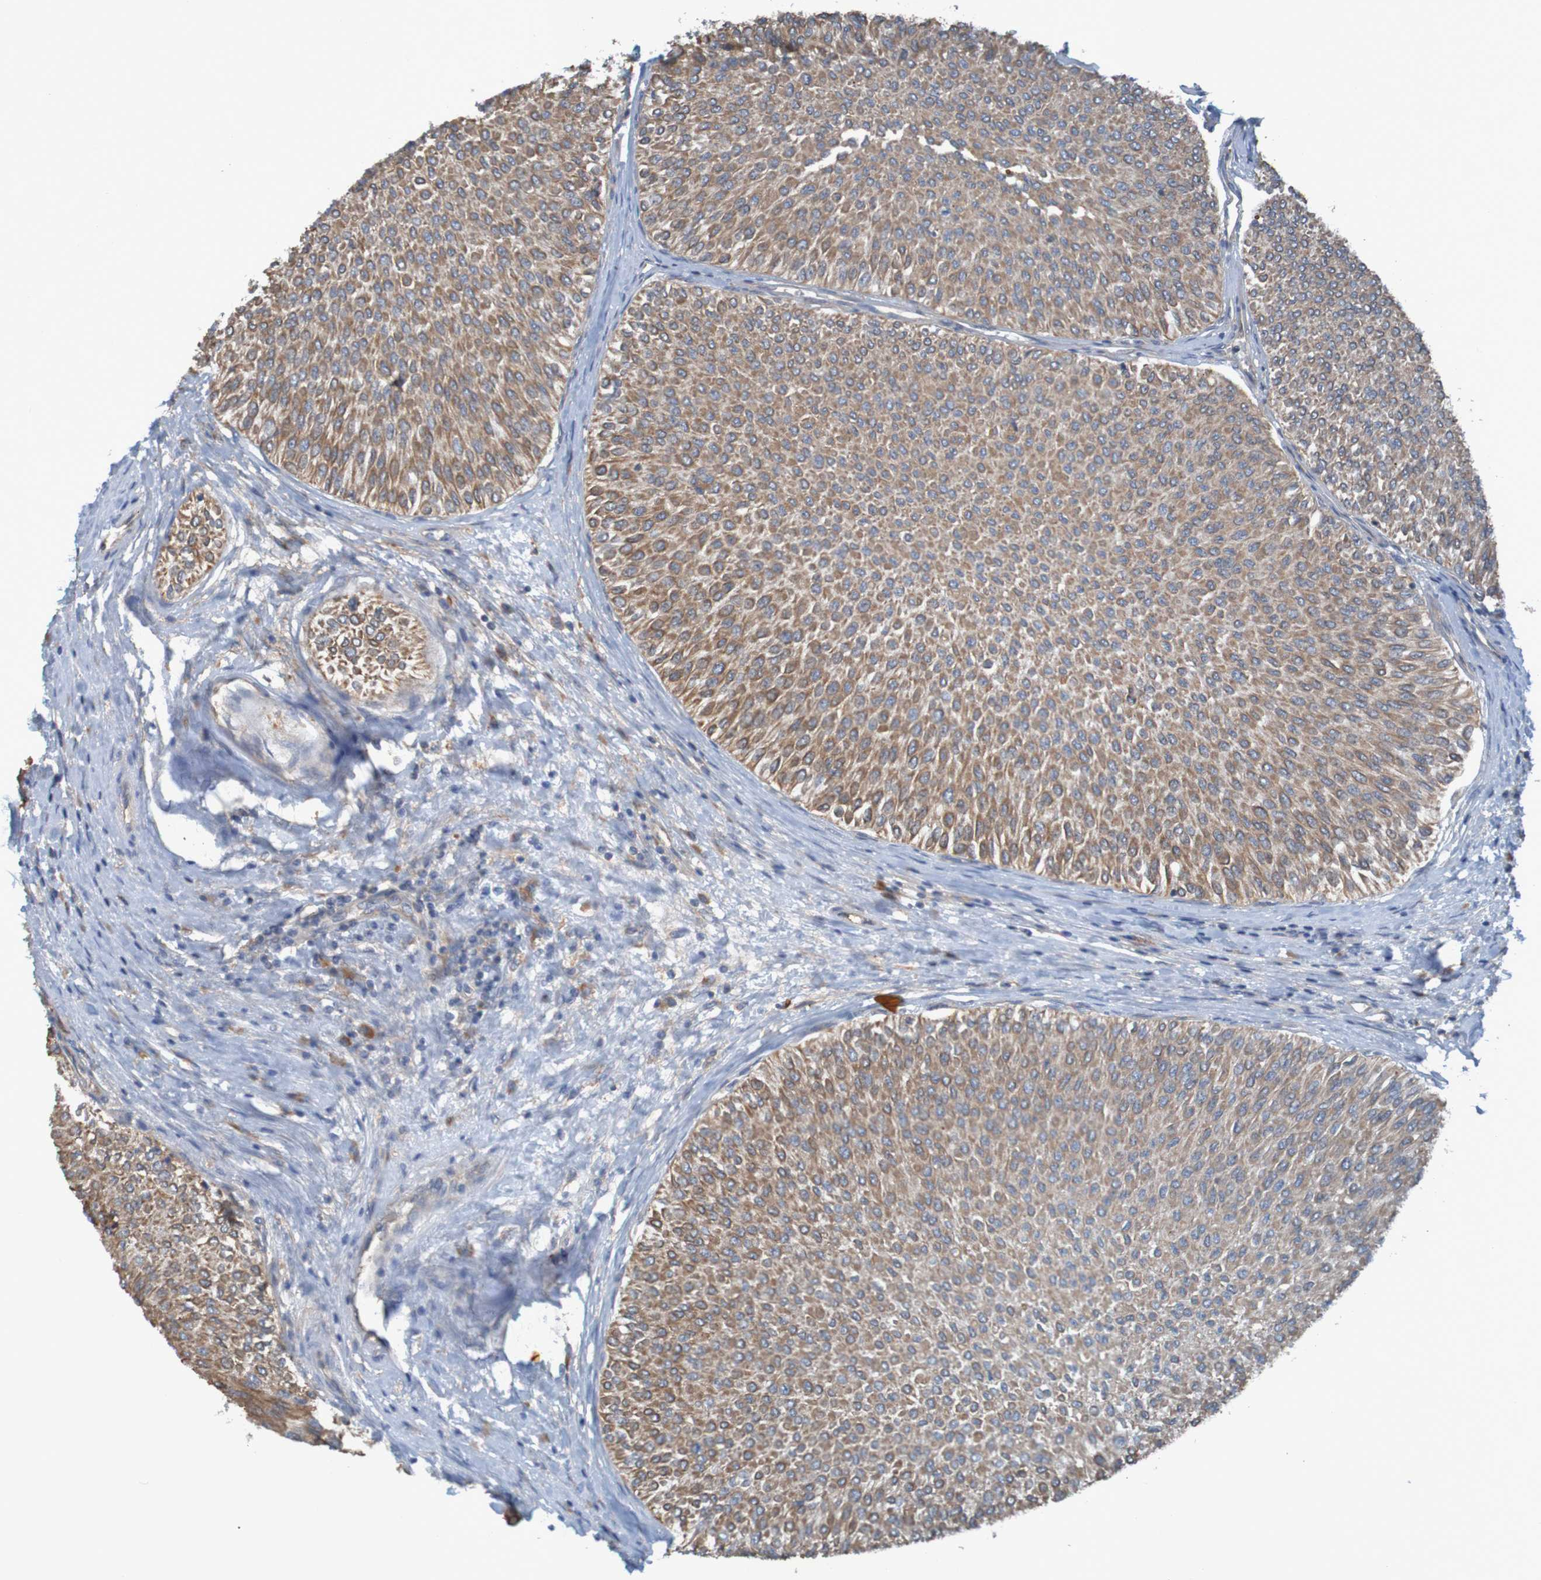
{"staining": {"intensity": "moderate", "quantity": ">75%", "location": "cytoplasmic/membranous"}, "tissue": "urothelial cancer", "cell_type": "Tumor cells", "image_type": "cancer", "snomed": [{"axis": "morphology", "description": "Urothelial carcinoma, Low grade"}, {"axis": "topography", "description": "Urinary bladder"}], "caption": "Human urothelial cancer stained with a brown dye demonstrates moderate cytoplasmic/membranous positive positivity in about >75% of tumor cells.", "gene": "DNAJC4", "patient": {"sex": "male", "age": 78}}